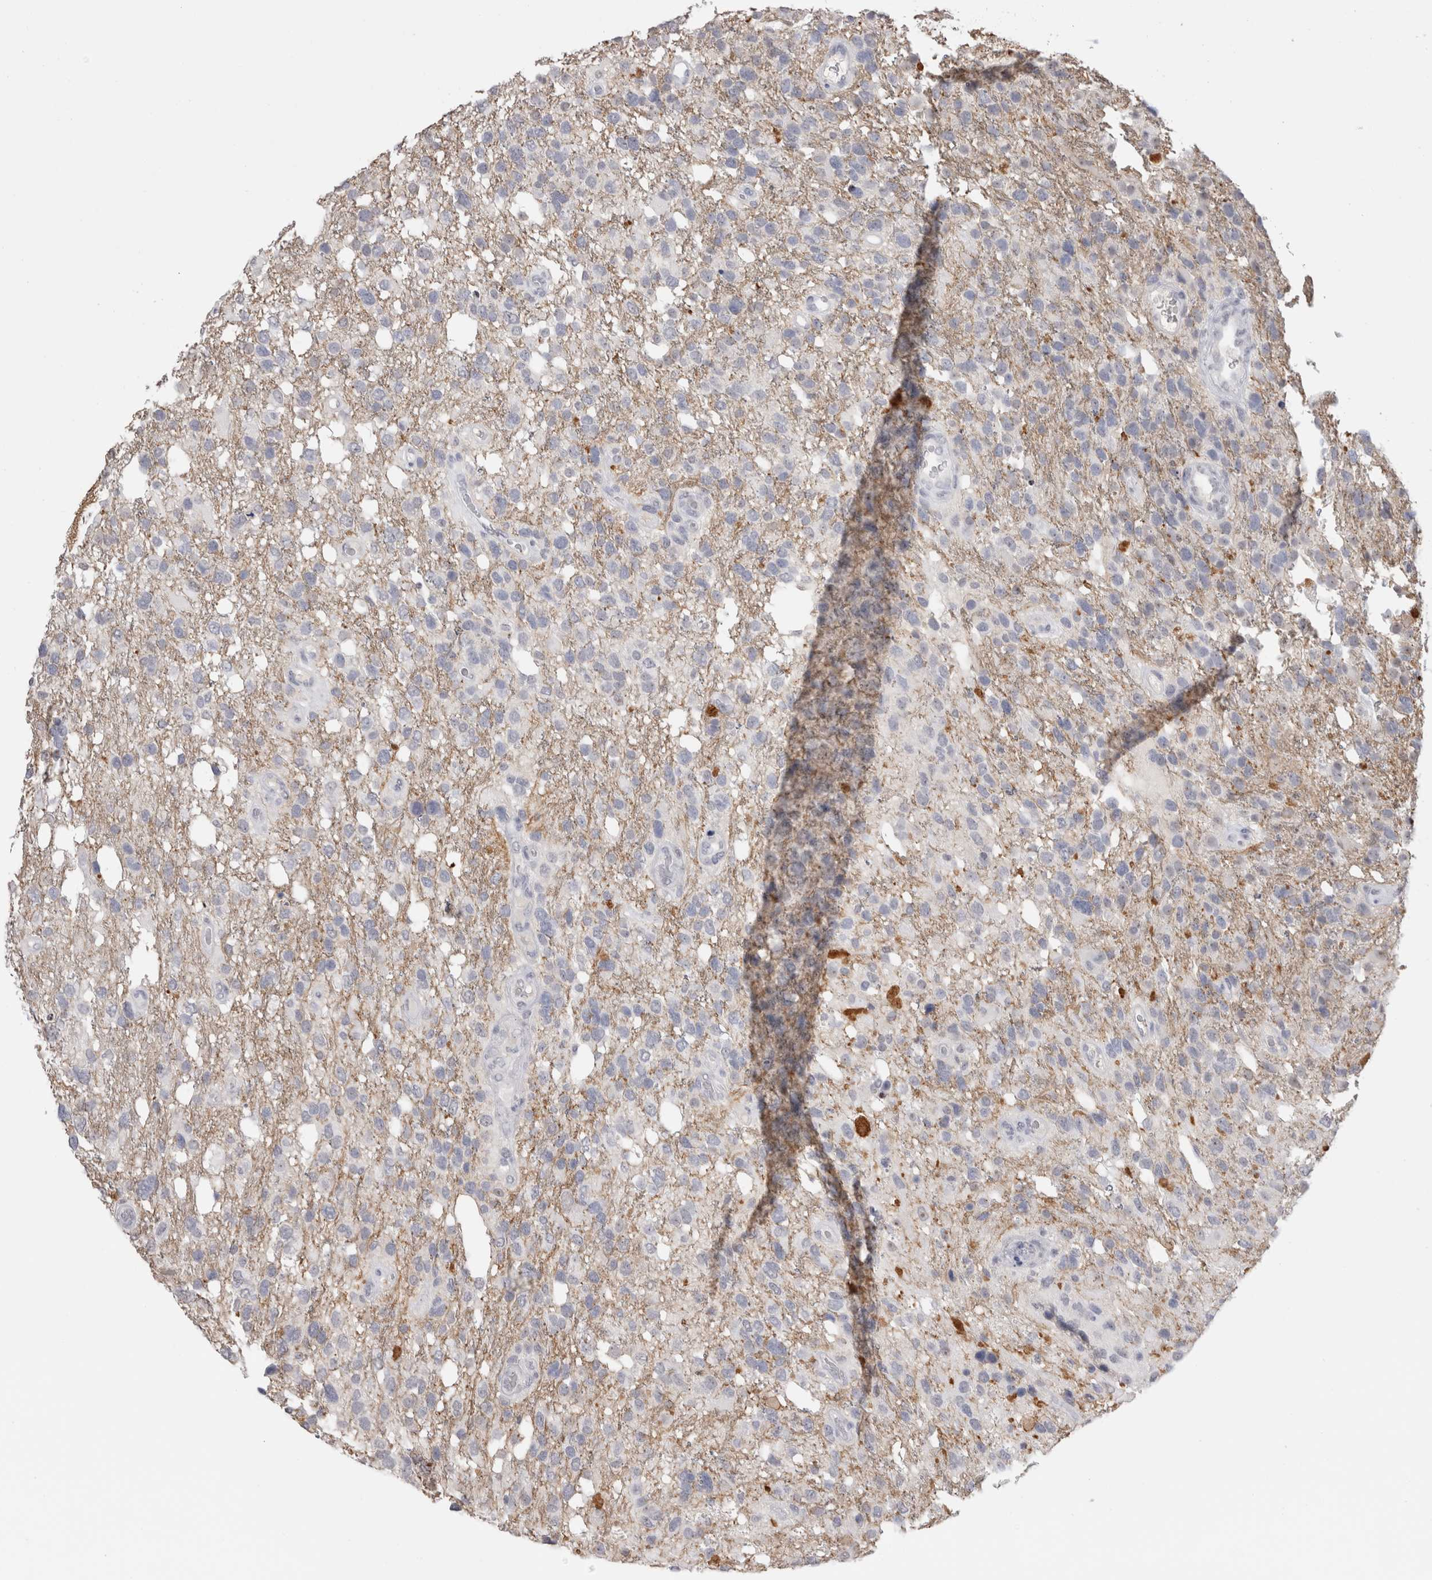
{"staining": {"intensity": "negative", "quantity": "none", "location": "none"}, "tissue": "glioma", "cell_type": "Tumor cells", "image_type": "cancer", "snomed": [{"axis": "morphology", "description": "Glioma, malignant, High grade"}, {"axis": "topography", "description": "Brain"}], "caption": "Tumor cells are negative for brown protein staining in malignant glioma (high-grade).", "gene": "CADM3", "patient": {"sex": "female", "age": 58}}